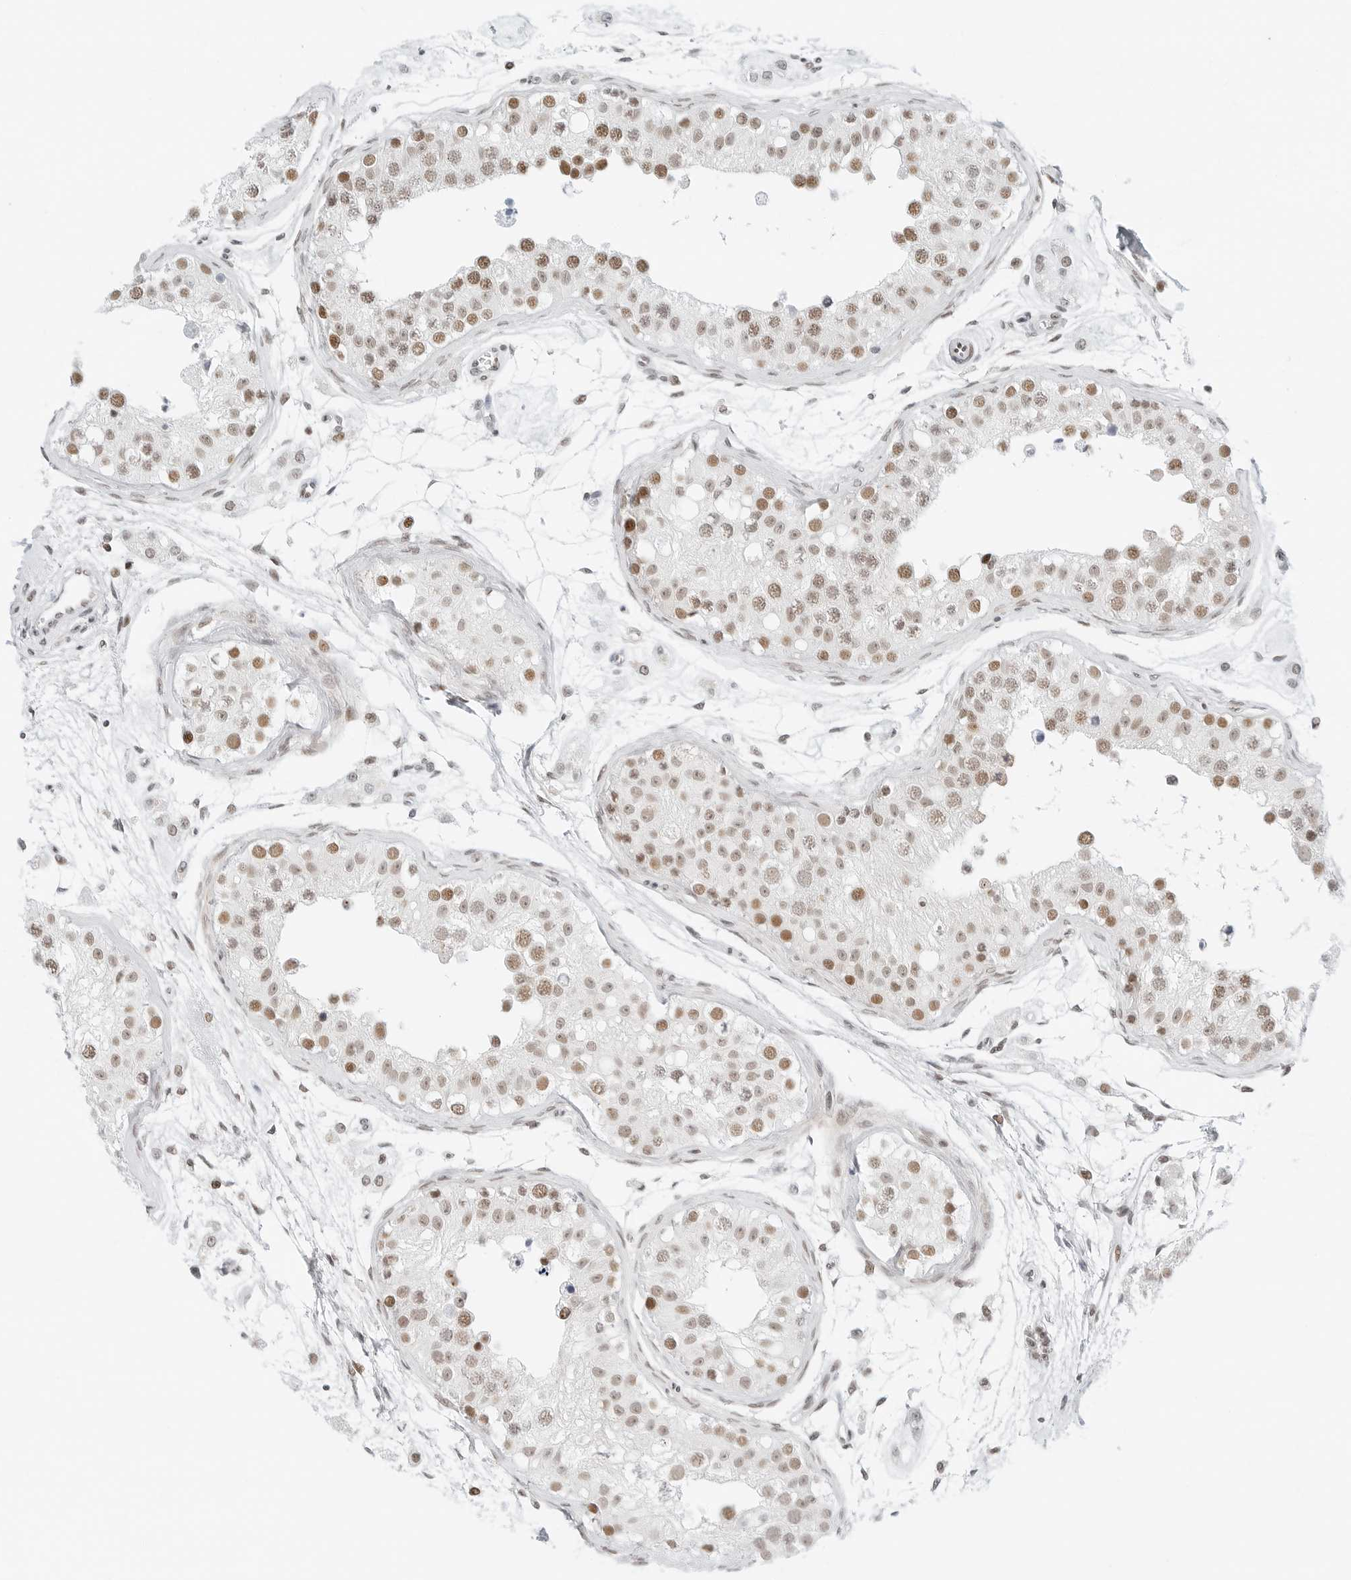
{"staining": {"intensity": "moderate", "quantity": ">75%", "location": "nuclear"}, "tissue": "testis", "cell_type": "Cells in seminiferous ducts", "image_type": "normal", "snomed": [{"axis": "morphology", "description": "Normal tissue, NOS"}, {"axis": "morphology", "description": "Adenocarcinoma, metastatic, NOS"}, {"axis": "topography", "description": "Testis"}], "caption": "Cells in seminiferous ducts reveal medium levels of moderate nuclear expression in approximately >75% of cells in unremarkable testis. (brown staining indicates protein expression, while blue staining denotes nuclei).", "gene": "CRTC2", "patient": {"sex": "male", "age": 26}}